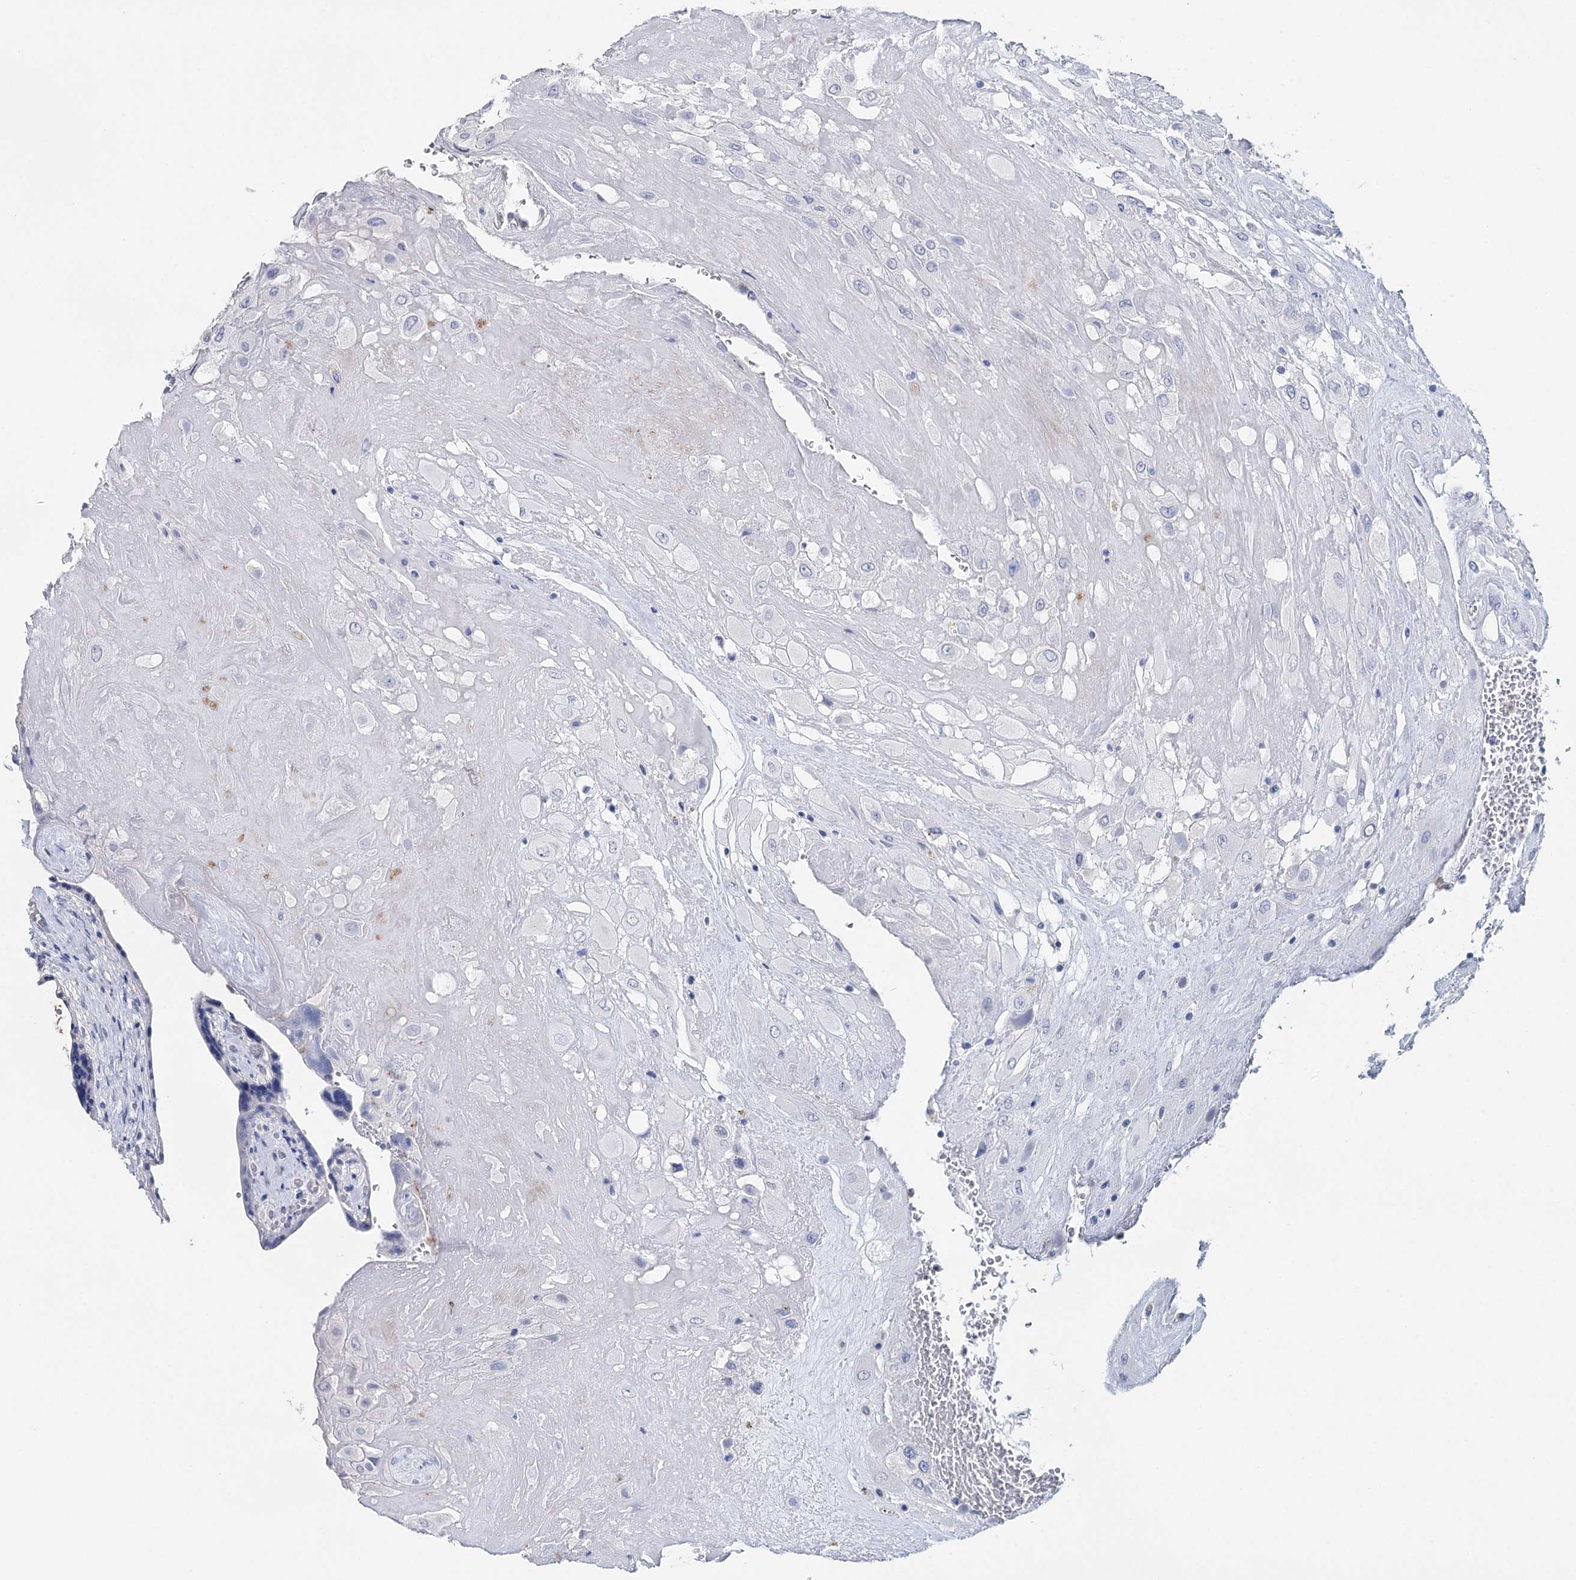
{"staining": {"intensity": "negative", "quantity": "none", "location": "none"}, "tissue": "placenta", "cell_type": "Decidual cells", "image_type": "normal", "snomed": [{"axis": "morphology", "description": "Normal tissue, NOS"}, {"axis": "topography", "description": "Placenta"}], "caption": "The micrograph shows no staining of decidual cells in normal placenta.", "gene": "CEACAM8", "patient": {"sex": "female", "age": 37}}